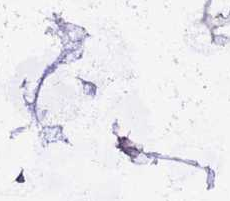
{"staining": {"intensity": "negative", "quantity": "none", "location": "none"}, "tissue": "soft tissue", "cell_type": "Chondrocytes", "image_type": "normal", "snomed": [{"axis": "morphology", "description": "Normal tissue, NOS"}, {"axis": "topography", "description": "Cartilage tissue"}, {"axis": "topography", "description": "Bronchus"}], "caption": "An immunohistochemistry micrograph of unremarkable soft tissue is shown. There is no staining in chondrocytes of soft tissue.", "gene": "IZUMO4", "patient": {"sex": "male", "age": 56}}